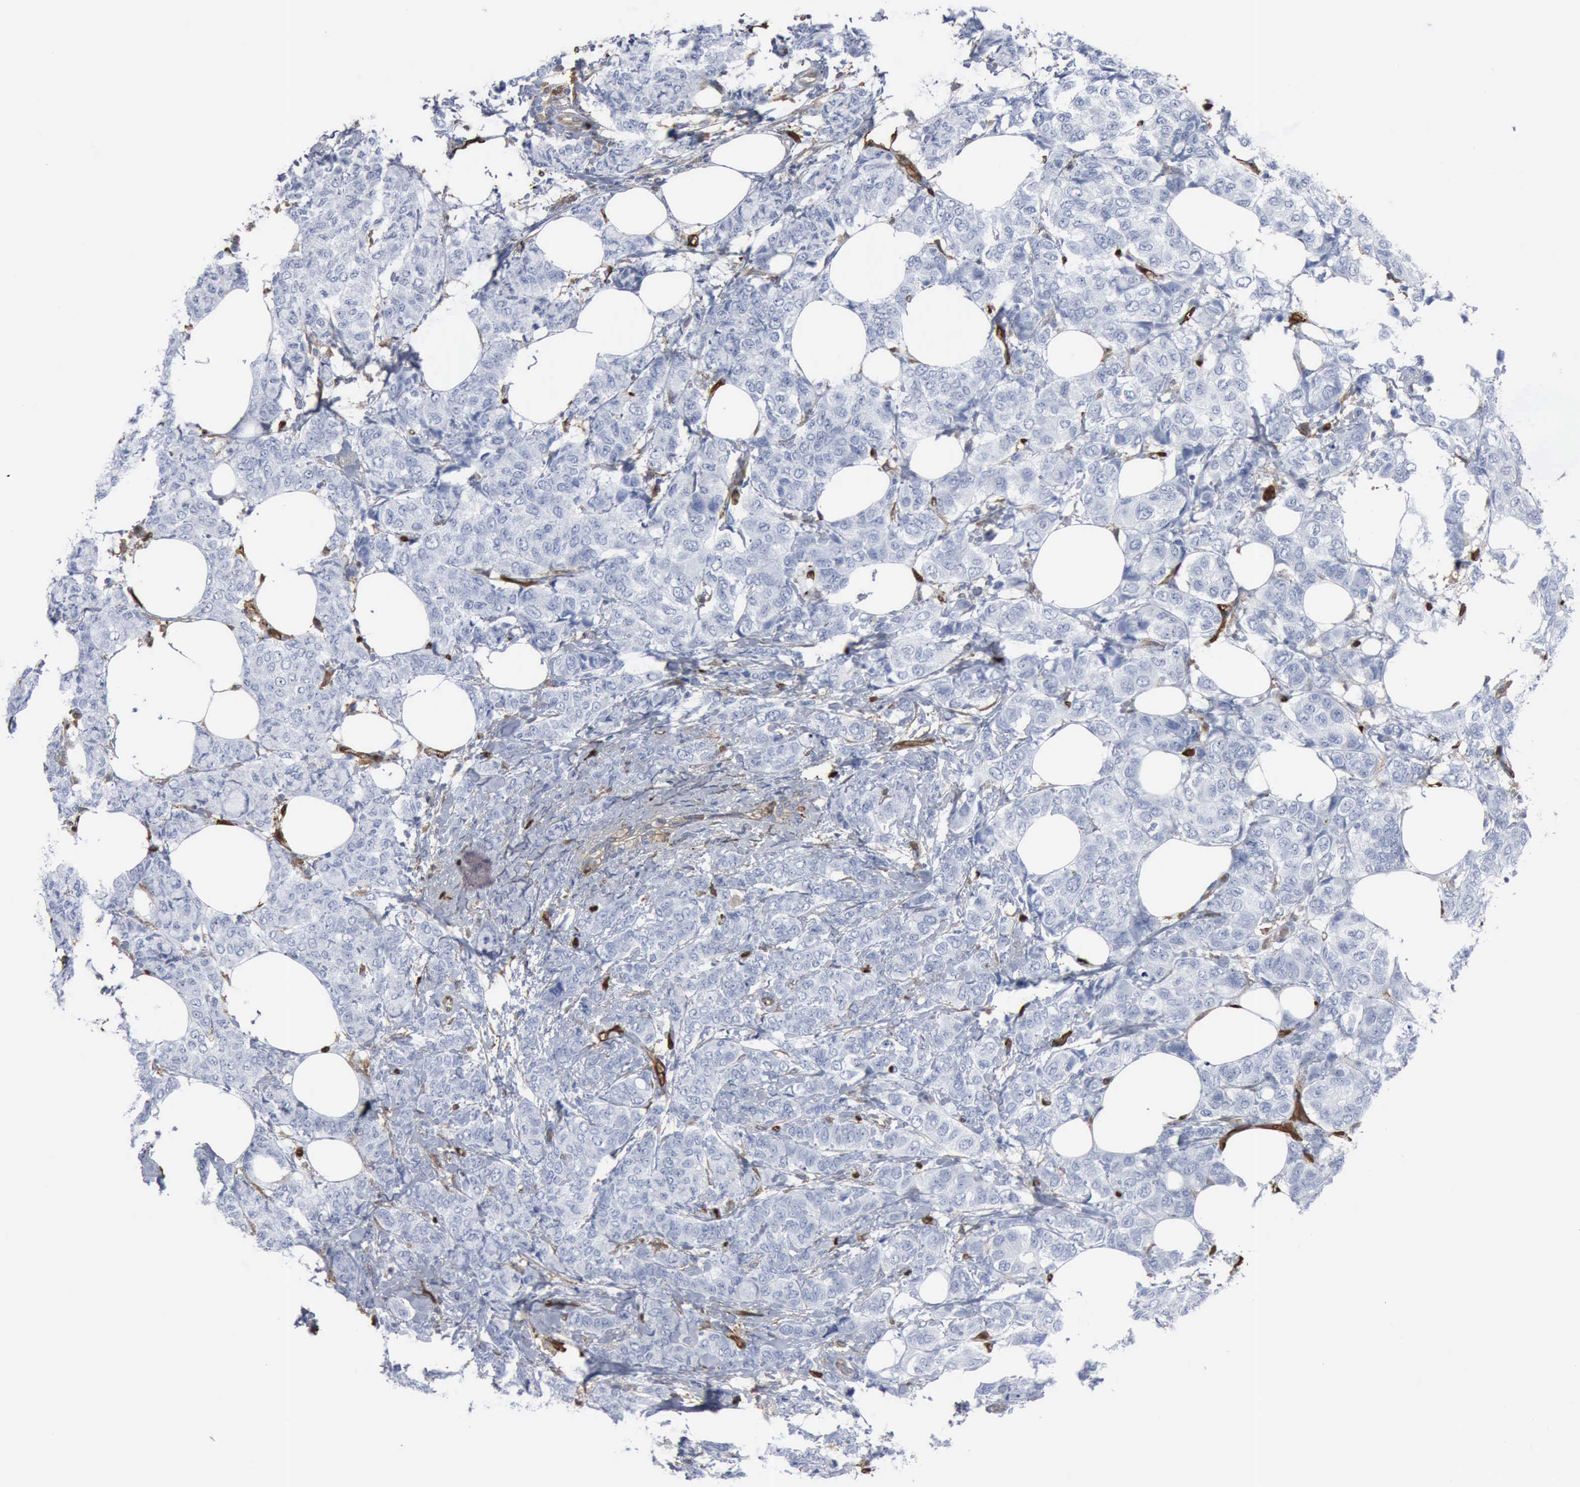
{"staining": {"intensity": "negative", "quantity": "none", "location": "none"}, "tissue": "breast cancer", "cell_type": "Tumor cells", "image_type": "cancer", "snomed": [{"axis": "morphology", "description": "Lobular carcinoma"}, {"axis": "topography", "description": "Breast"}], "caption": "This is a micrograph of IHC staining of breast lobular carcinoma, which shows no positivity in tumor cells.", "gene": "FSCN1", "patient": {"sex": "female", "age": 60}}